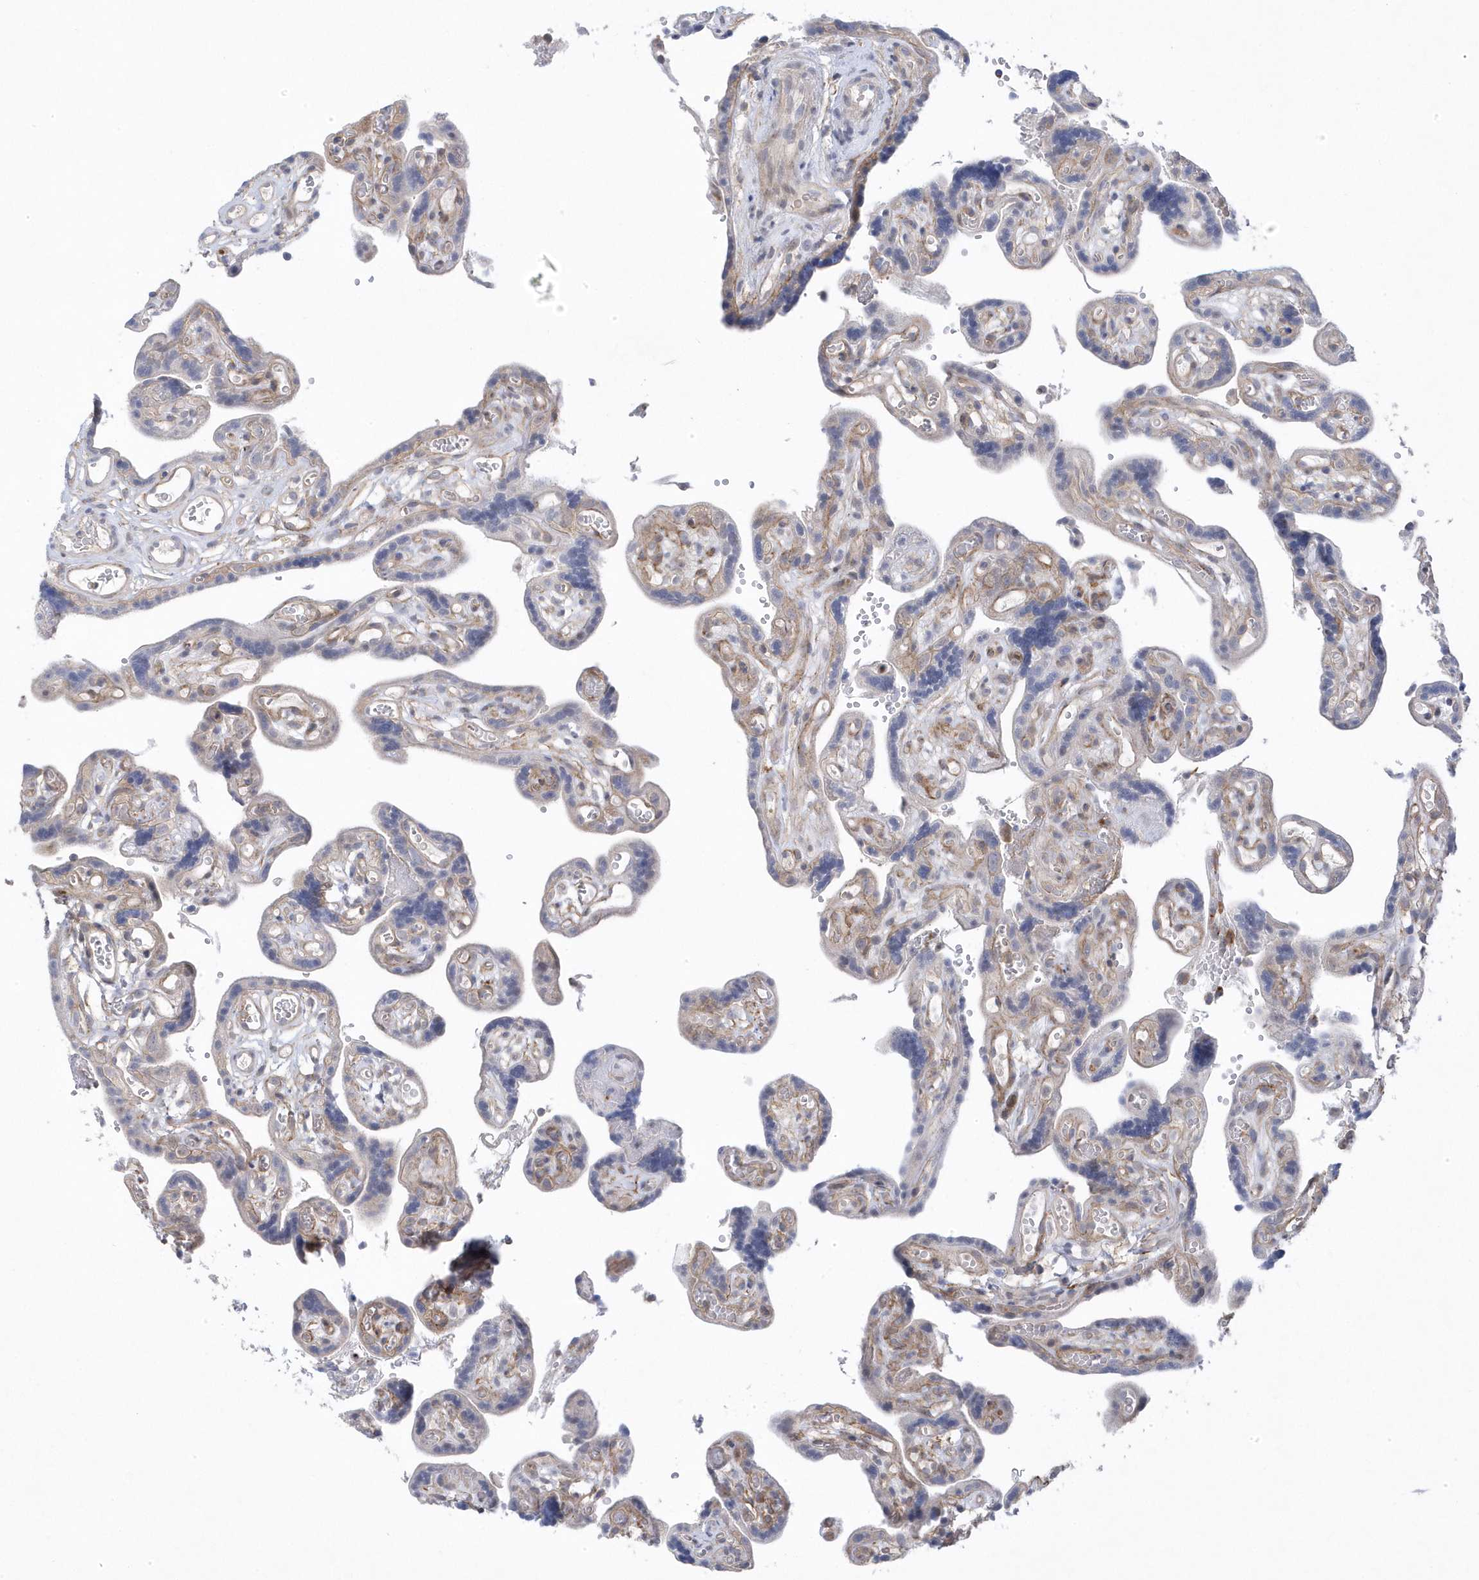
{"staining": {"intensity": "moderate", "quantity": "<25%", "location": "cytoplasmic/membranous"}, "tissue": "placenta", "cell_type": "Decidual cells", "image_type": "normal", "snomed": [{"axis": "morphology", "description": "Normal tissue, NOS"}, {"axis": "topography", "description": "Placenta"}], "caption": "A high-resolution photomicrograph shows immunohistochemistry staining of normal placenta, which displays moderate cytoplasmic/membranous staining in approximately <25% of decidual cells. The staining was performed using DAB to visualize the protein expression in brown, while the nuclei were stained in blue with hematoxylin (Magnification: 20x).", "gene": "ANAPC1", "patient": {"sex": "female", "age": 30}}